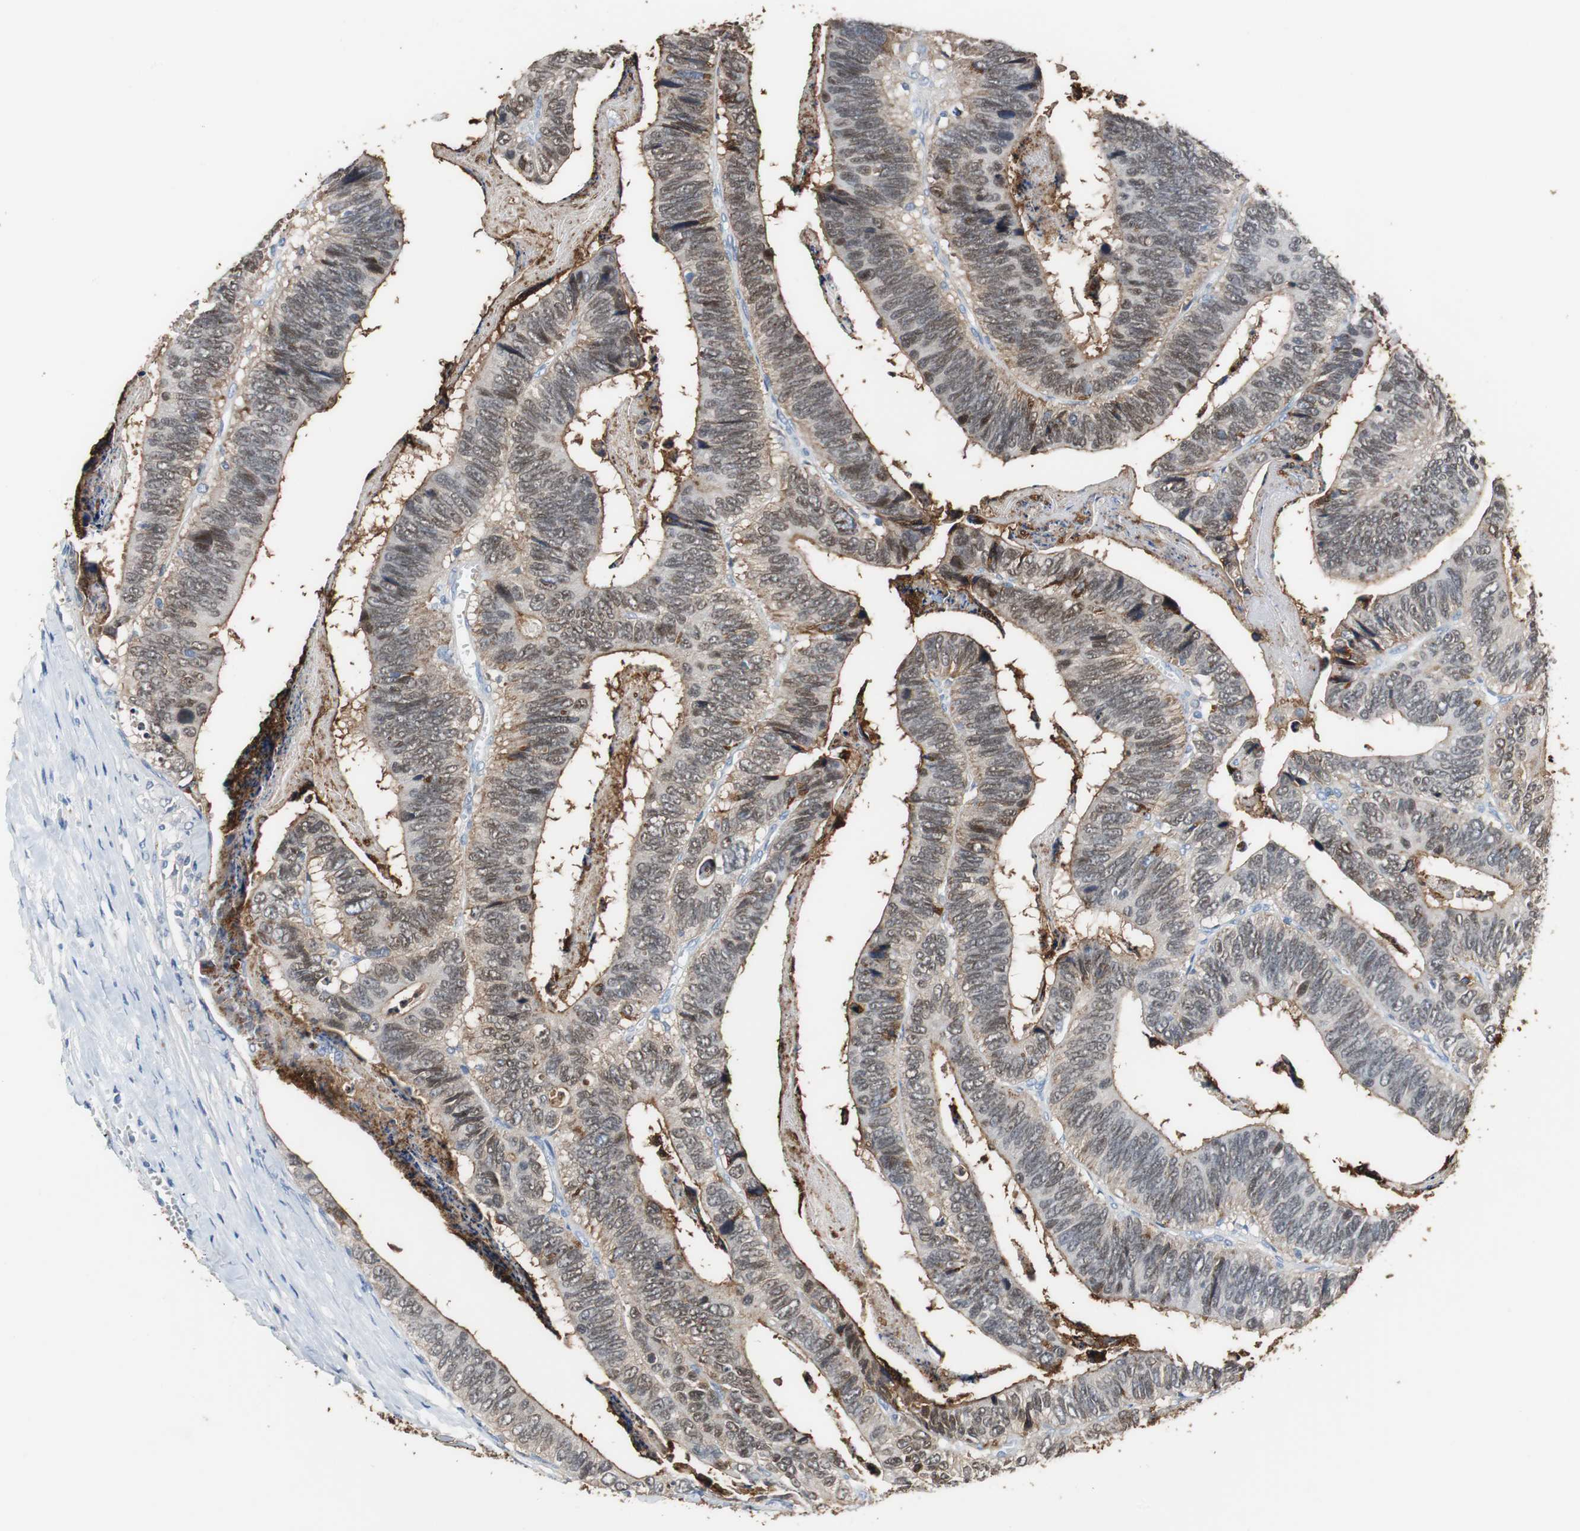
{"staining": {"intensity": "weak", "quantity": ">75%", "location": "nuclear"}, "tissue": "colorectal cancer", "cell_type": "Tumor cells", "image_type": "cancer", "snomed": [{"axis": "morphology", "description": "Adenocarcinoma, NOS"}, {"axis": "topography", "description": "Colon"}], "caption": "Human colorectal cancer stained with a brown dye demonstrates weak nuclear positive staining in about >75% of tumor cells.", "gene": "ANXA4", "patient": {"sex": "male", "age": 72}}